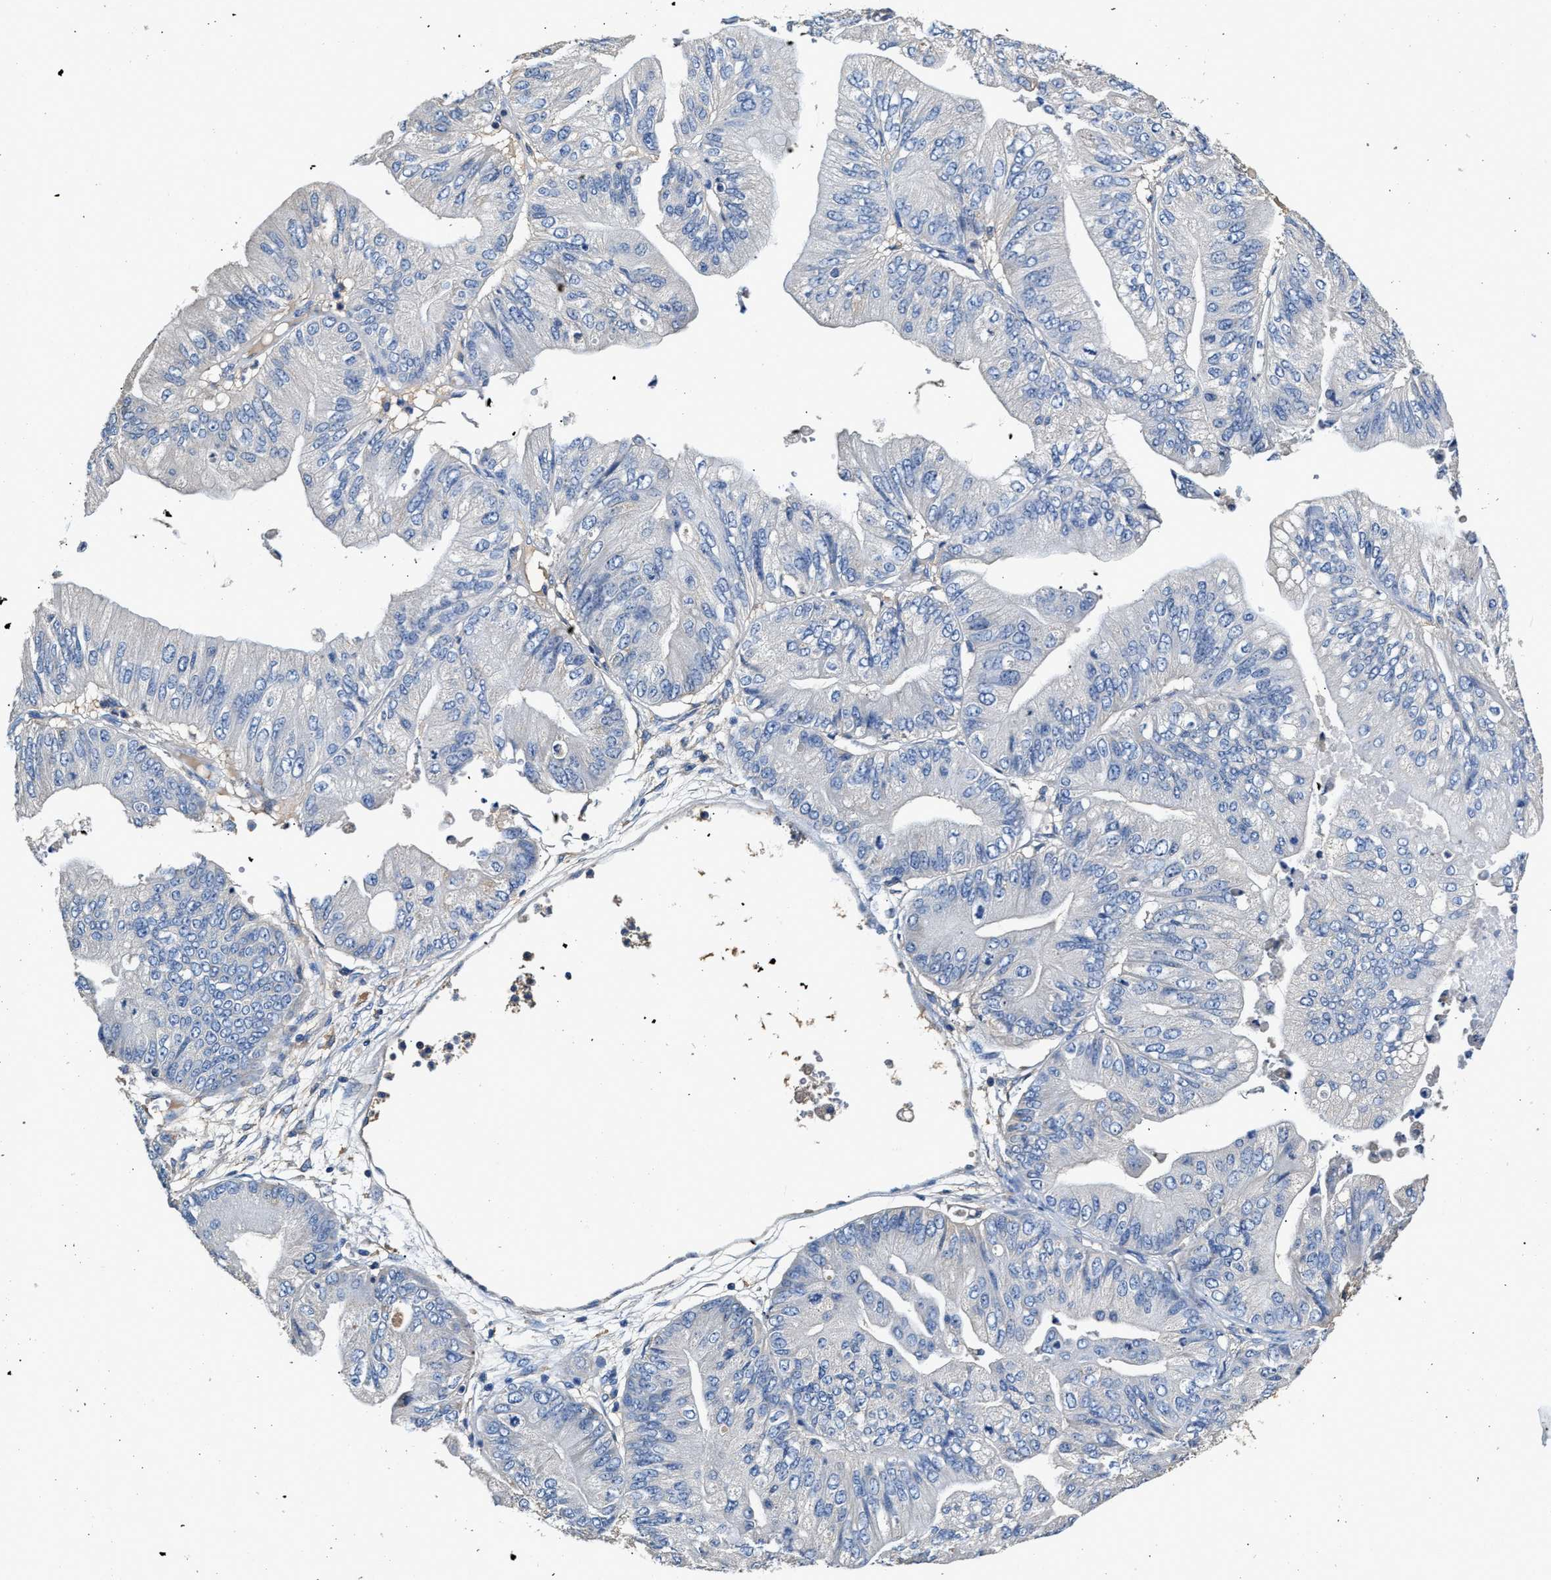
{"staining": {"intensity": "negative", "quantity": "none", "location": "none"}, "tissue": "ovarian cancer", "cell_type": "Tumor cells", "image_type": "cancer", "snomed": [{"axis": "morphology", "description": "Cystadenocarcinoma, mucinous, NOS"}, {"axis": "topography", "description": "Ovary"}], "caption": "DAB immunohistochemical staining of human ovarian cancer reveals no significant staining in tumor cells.", "gene": "SLCO2B1", "patient": {"sex": "female", "age": 61}}